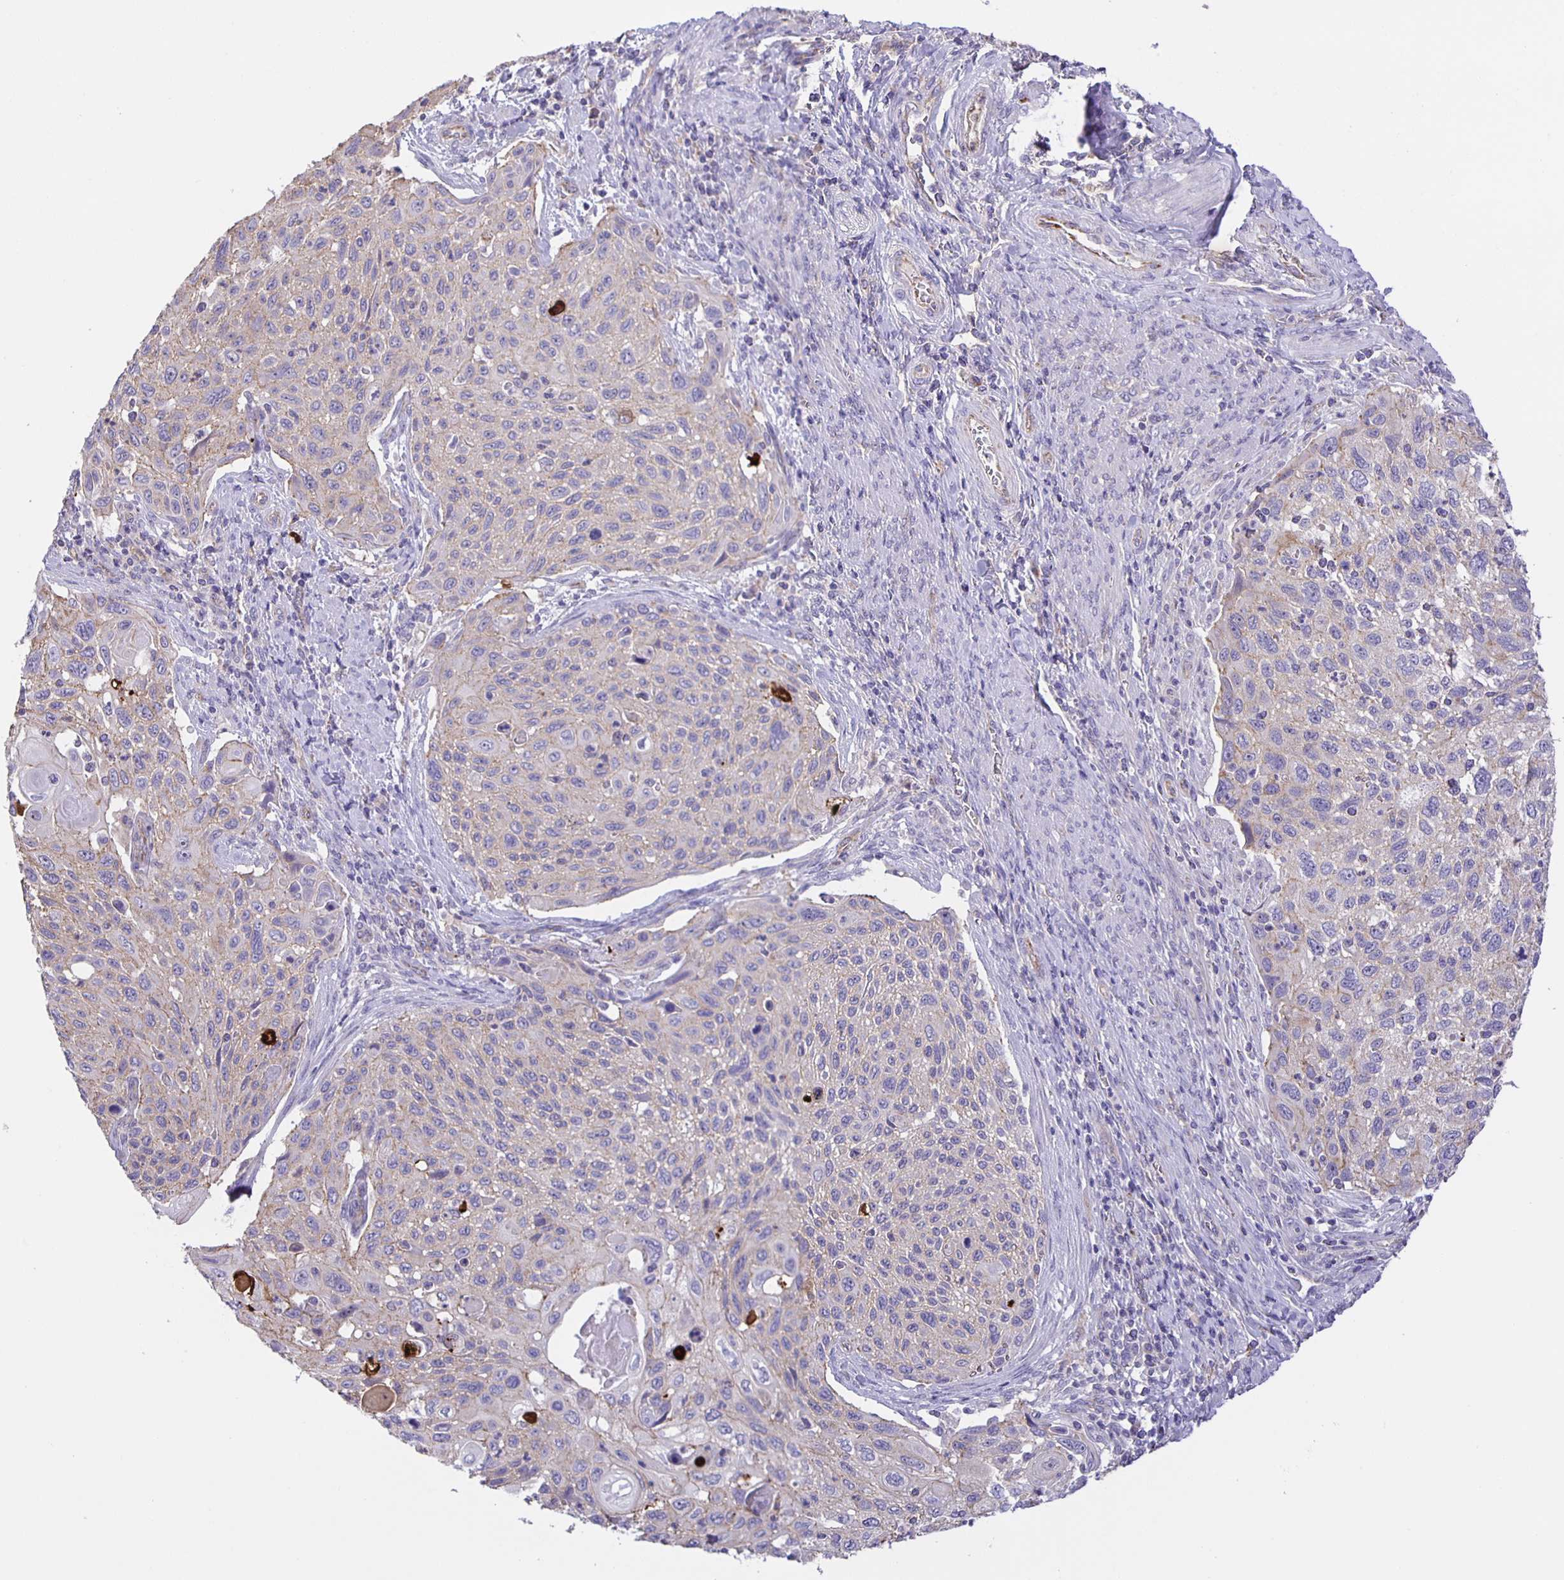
{"staining": {"intensity": "negative", "quantity": "none", "location": "none"}, "tissue": "cervical cancer", "cell_type": "Tumor cells", "image_type": "cancer", "snomed": [{"axis": "morphology", "description": "Squamous cell carcinoma, NOS"}, {"axis": "topography", "description": "Cervix"}], "caption": "Protein analysis of squamous cell carcinoma (cervical) displays no significant expression in tumor cells.", "gene": "JMJD4", "patient": {"sex": "female", "age": 70}}